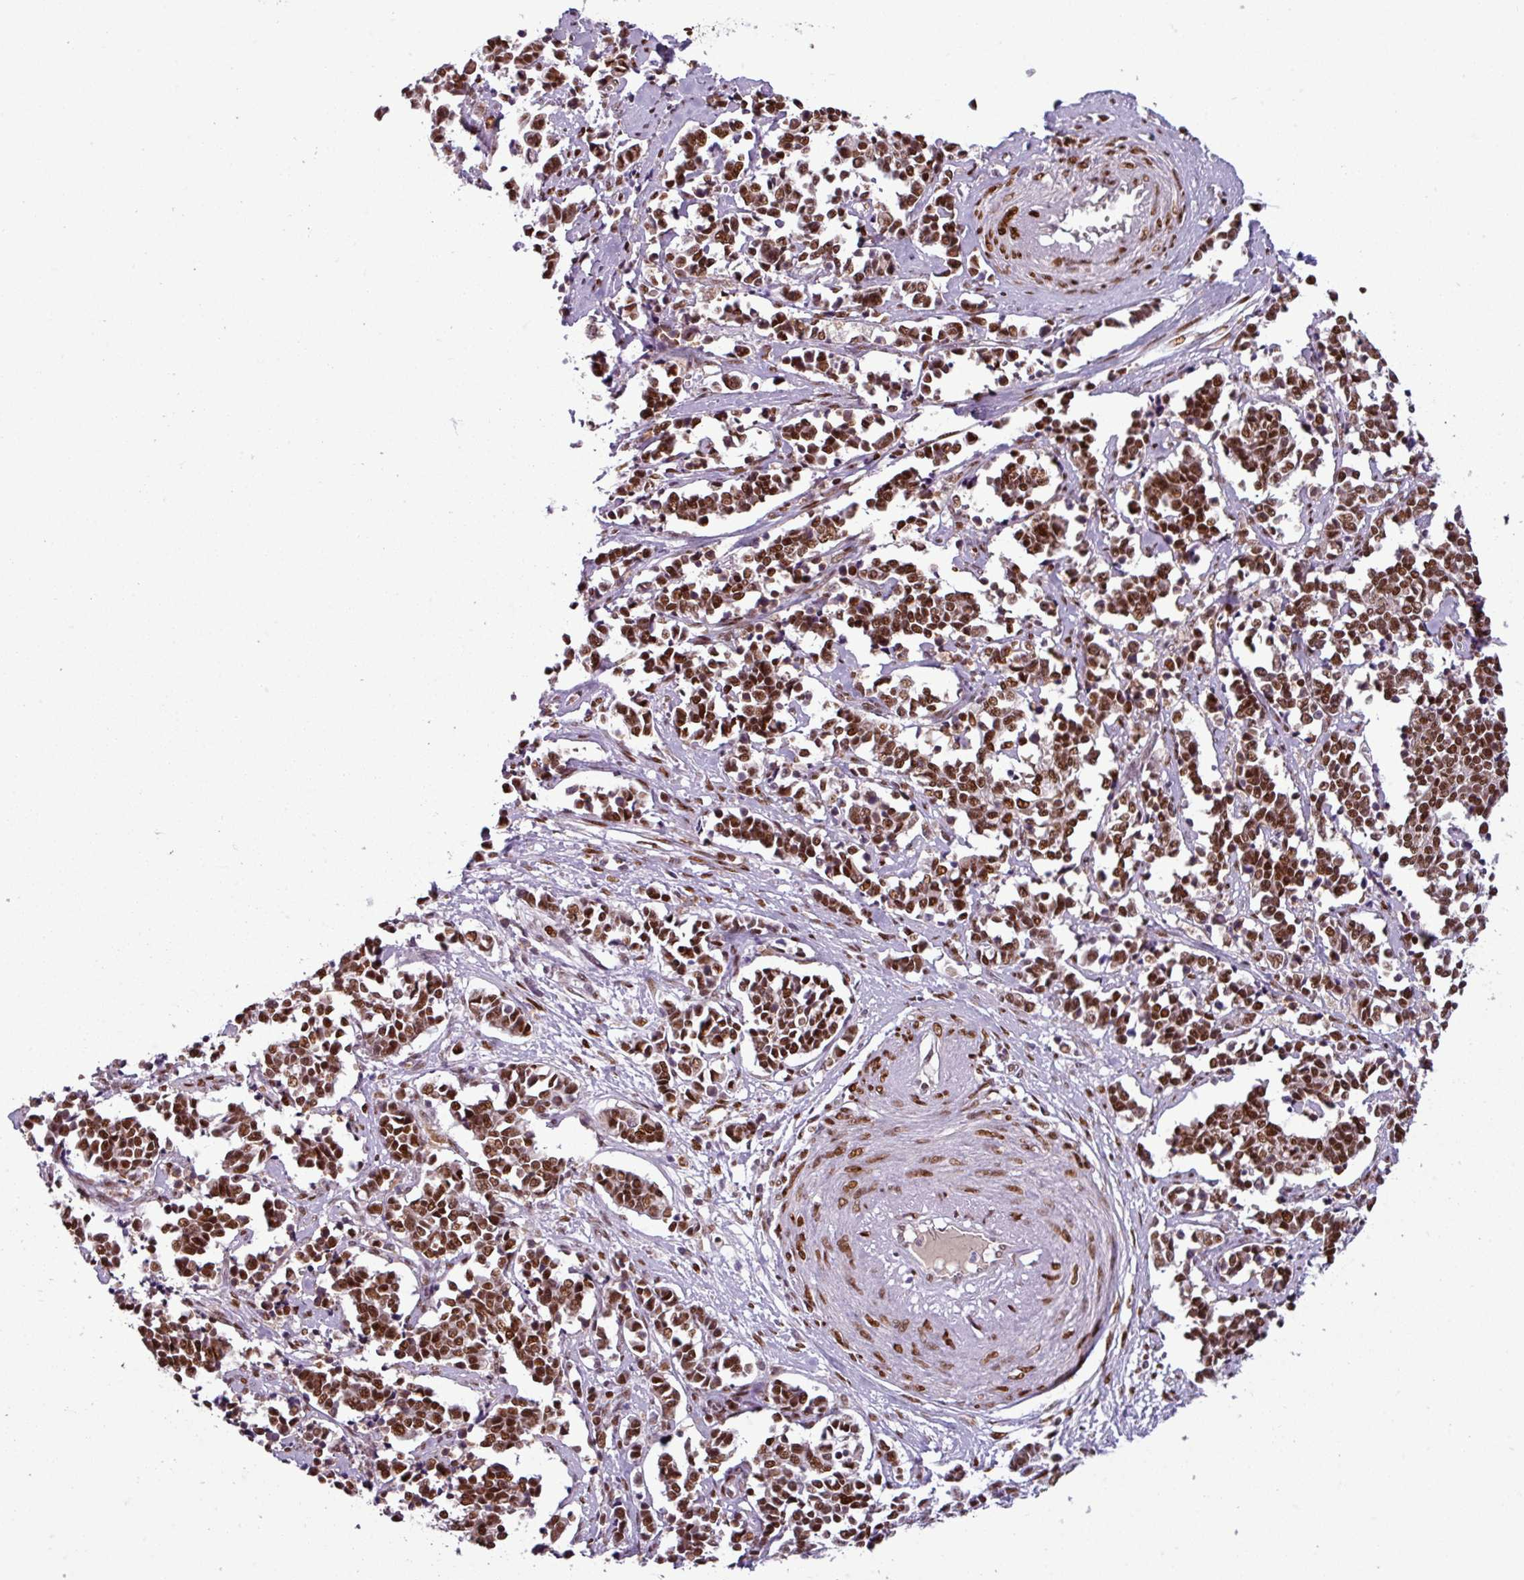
{"staining": {"intensity": "strong", "quantity": ">75%", "location": "nuclear"}, "tissue": "cervical cancer", "cell_type": "Tumor cells", "image_type": "cancer", "snomed": [{"axis": "morphology", "description": "Normal tissue, NOS"}, {"axis": "morphology", "description": "Squamous cell carcinoma, NOS"}, {"axis": "topography", "description": "Cervix"}], "caption": "Cervical squamous cell carcinoma tissue exhibits strong nuclear expression in approximately >75% of tumor cells (DAB IHC, brown staining for protein, blue staining for nuclei).", "gene": "IRF2BPL", "patient": {"sex": "female", "age": 35}}